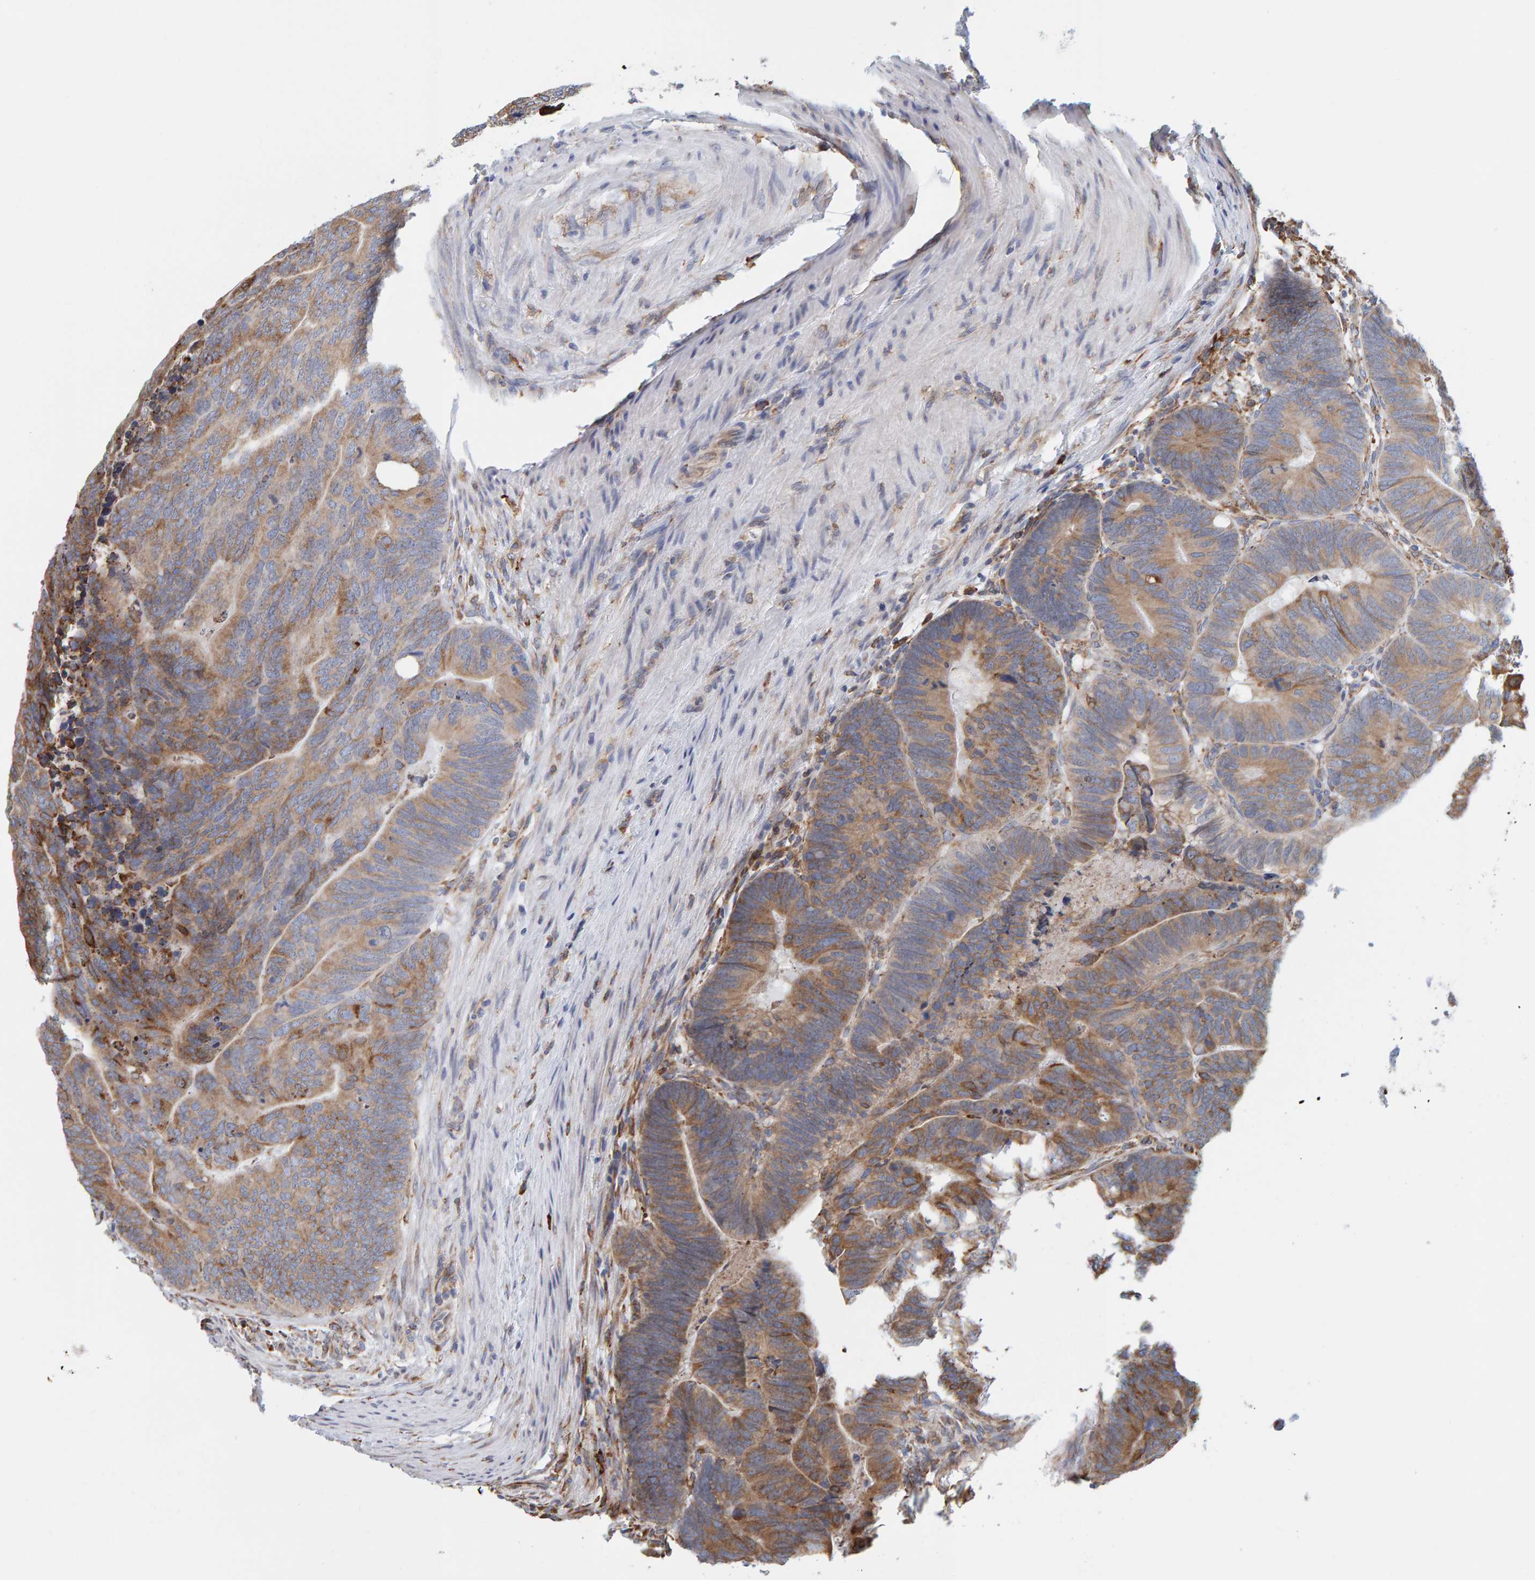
{"staining": {"intensity": "moderate", "quantity": ">75%", "location": "cytoplasmic/membranous"}, "tissue": "colorectal cancer", "cell_type": "Tumor cells", "image_type": "cancer", "snomed": [{"axis": "morphology", "description": "Adenocarcinoma, NOS"}, {"axis": "topography", "description": "Colon"}], "caption": "The image shows staining of colorectal adenocarcinoma, revealing moderate cytoplasmic/membranous protein expression (brown color) within tumor cells. The staining is performed using DAB (3,3'-diaminobenzidine) brown chromogen to label protein expression. The nuclei are counter-stained blue using hematoxylin.", "gene": "SGPL1", "patient": {"sex": "female", "age": 67}}